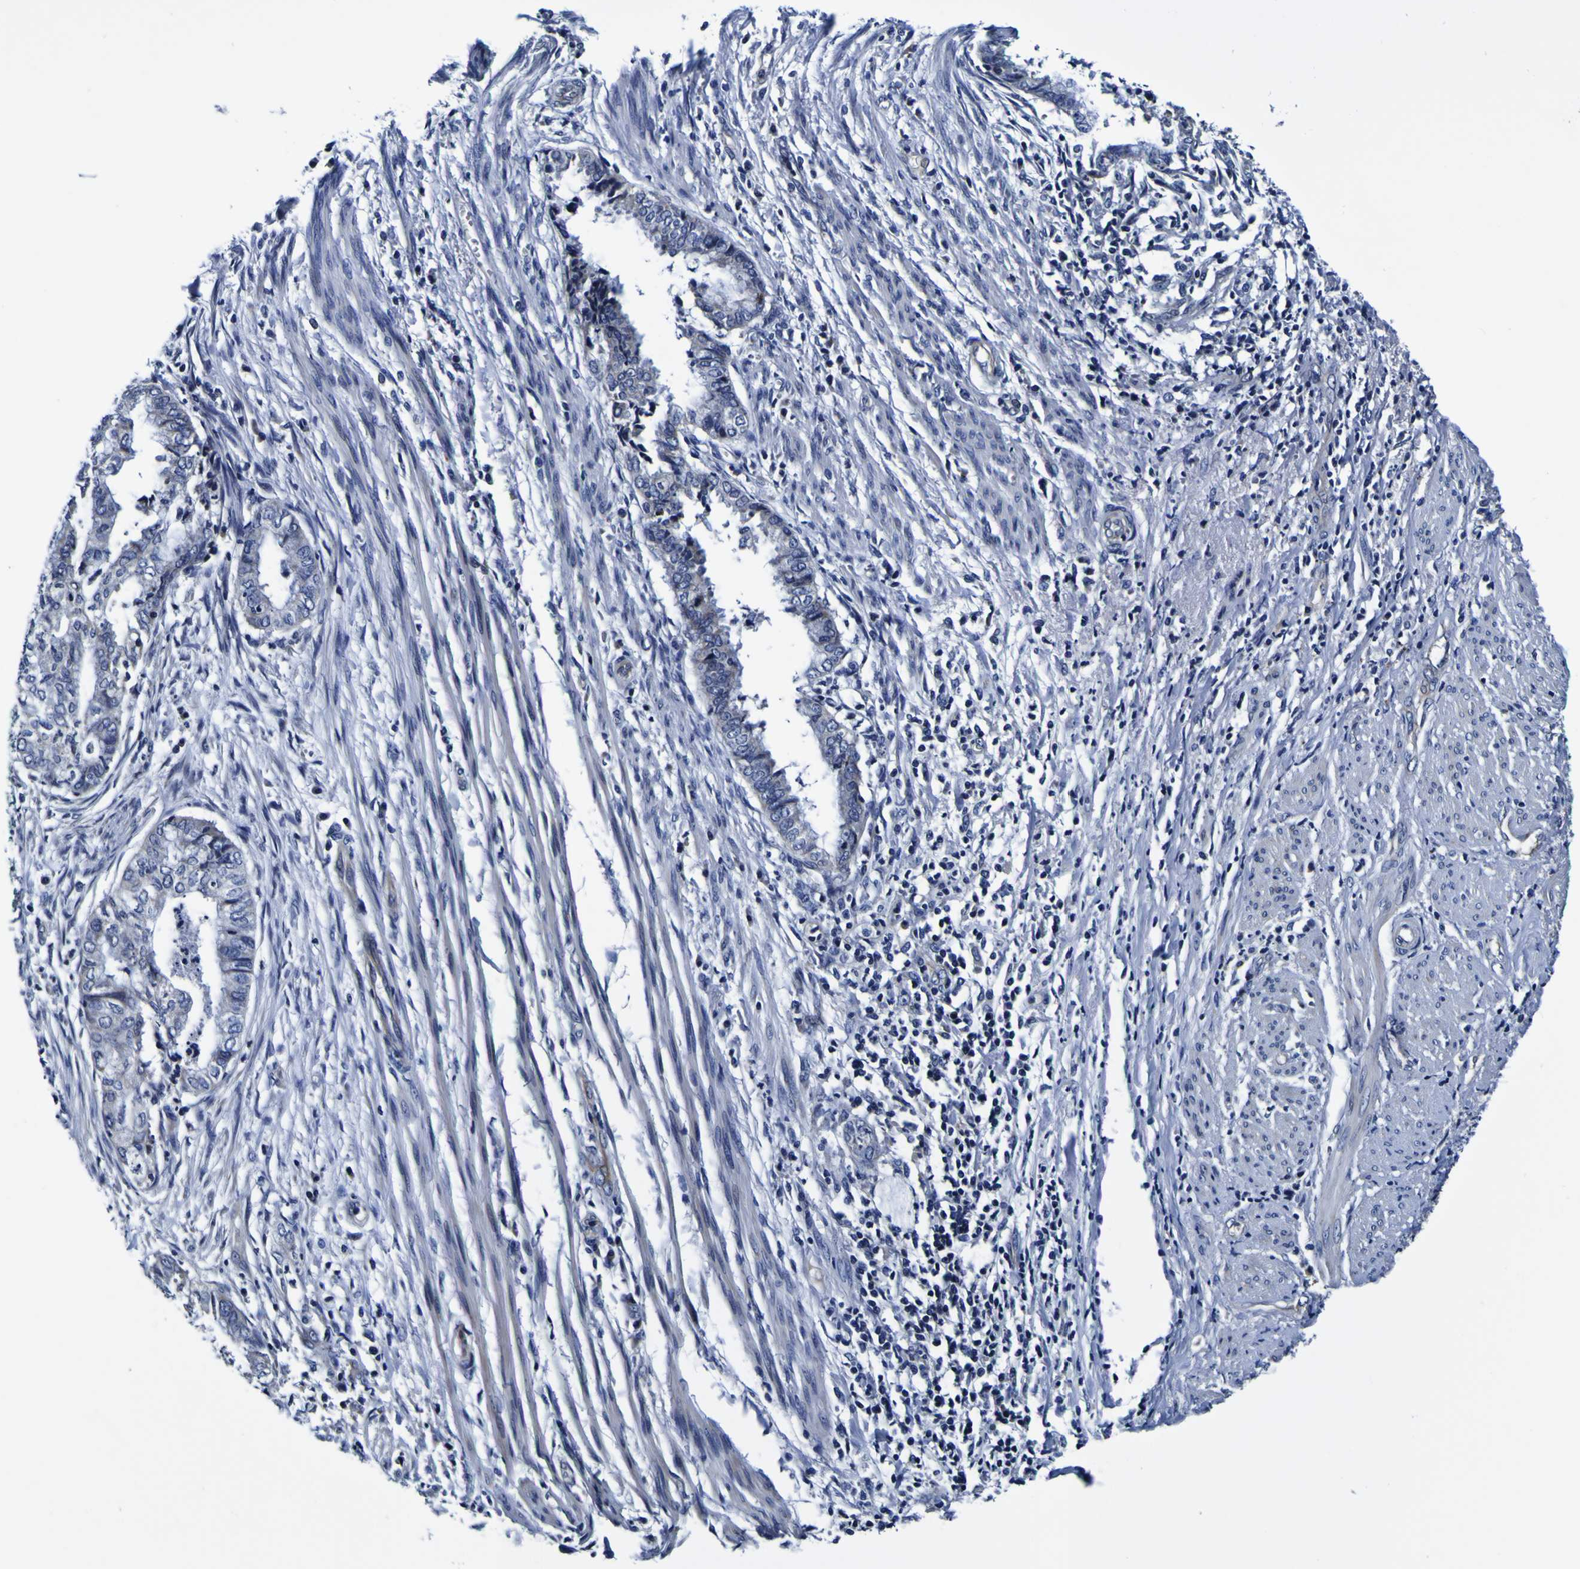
{"staining": {"intensity": "negative", "quantity": "none", "location": "none"}, "tissue": "endometrial cancer", "cell_type": "Tumor cells", "image_type": "cancer", "snomed": [{"axis": "morphology", "description": "Necrosis, NOS"}, {"axis": "morphology", "description": "Adenocarcinoma, NOS"}, {"axis": "topography", "description": "Endometrium"}], "caption": "Endometrial adenocarcinoma stained for a protein using immunohistochemistry (IHC) shows no expression tumor cells.", "gene": "PDLIM4", "patient": {"sex": "female", "age": 79}}